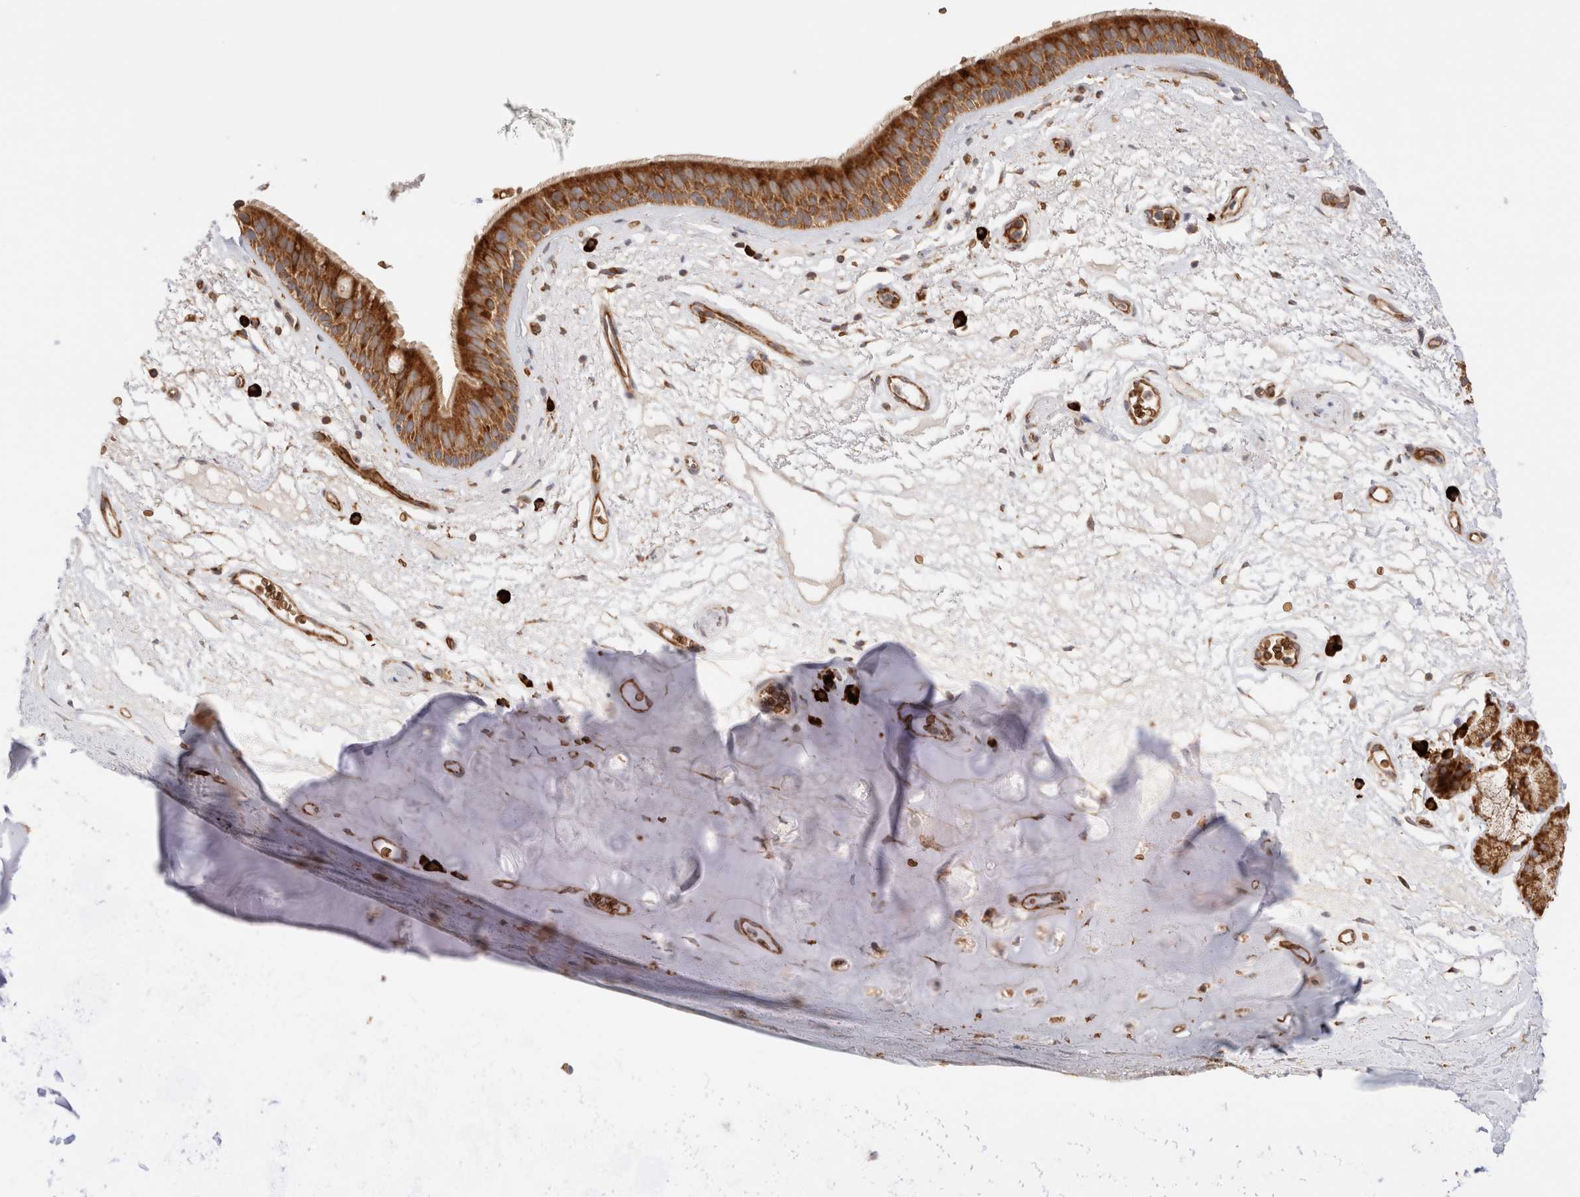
{"staining": {"intensity": "strong", "quantity": ">75%", "location": "cytoplasmic/membranous"}, "tissue": "bronchus", "cell_type": "Respiratory epithelial cells", "image_type": "normal", "snomed": [{"axis": "morphology", "description": "Normal tissue, NOS"}, {"axis": "topography", "description": "Cartilage tissue"}], "caption": "IHC image of unremarkable human bronchus stained for a protein (brown), which exhibits high levels of strong cytoplasmic/membranous positivity in approximately >75% of respiratory epithelial cells.", "gene": "UTS2B", "patient": {"sex": "female", "age": 63}}